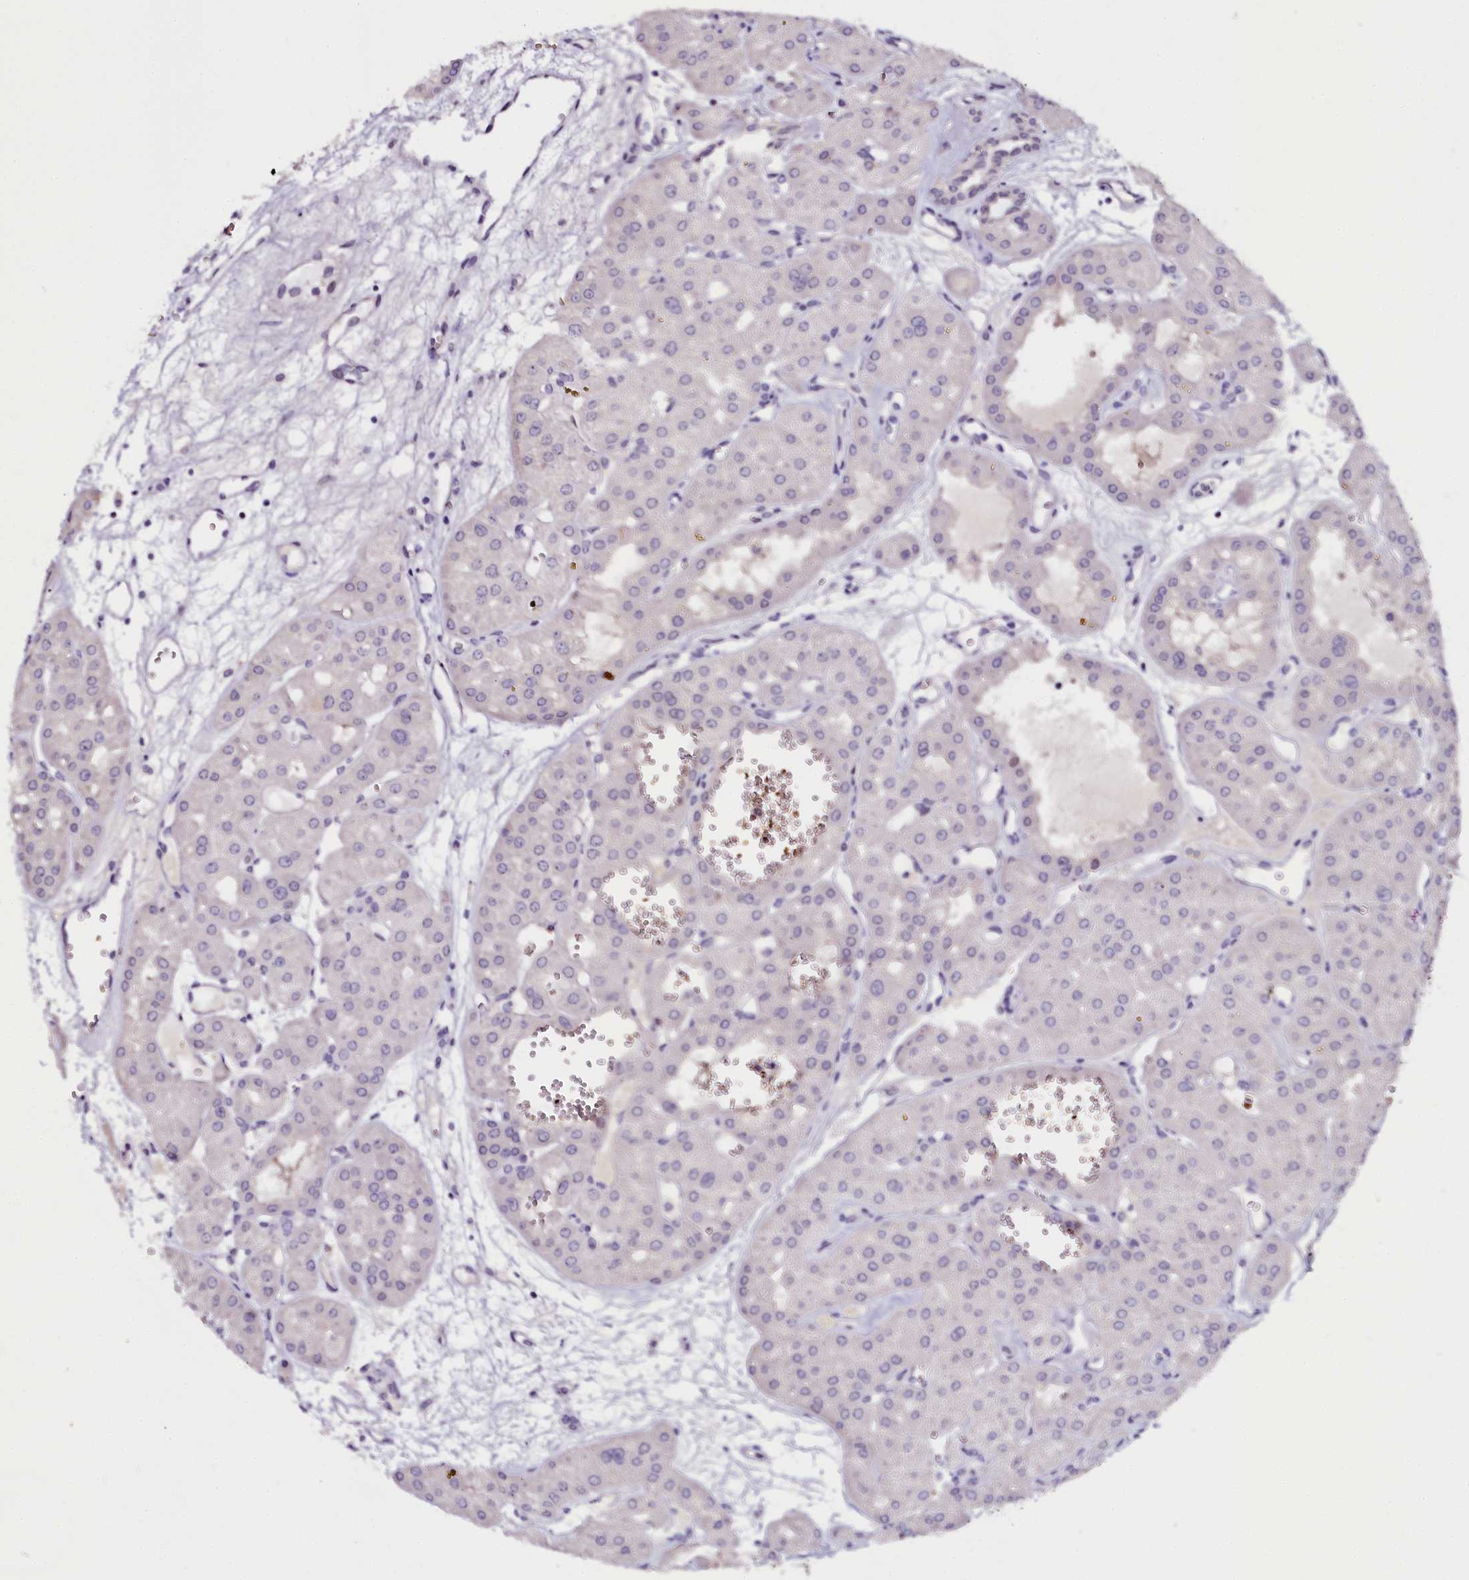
{"staining": {"intensity": "negative", "quantity": "none", "location": "none"}, "tissue": "renal cancer", "cell_type": "Tumor cells", "image_type": "cancer", "snomed": [{"axis": "morphology", "description": "Carcinoma, NOS"}, {"axis": "topography", "description": "Kidney"}], "caption": "An immunohistochemistry (IHC) micrograph of renal carcinoma is shown. There is no staining in tumor cells of renal carcinoma. The staining was performed using DAB (3,3'-diaminobenzidine) to visualize the protein expression in brown, while the nuclei were stained in blue with hematoxylin (Magnification: 20x).", "gene": "CTDSPL2", "patient": {"sex": "female", "age": 75}}